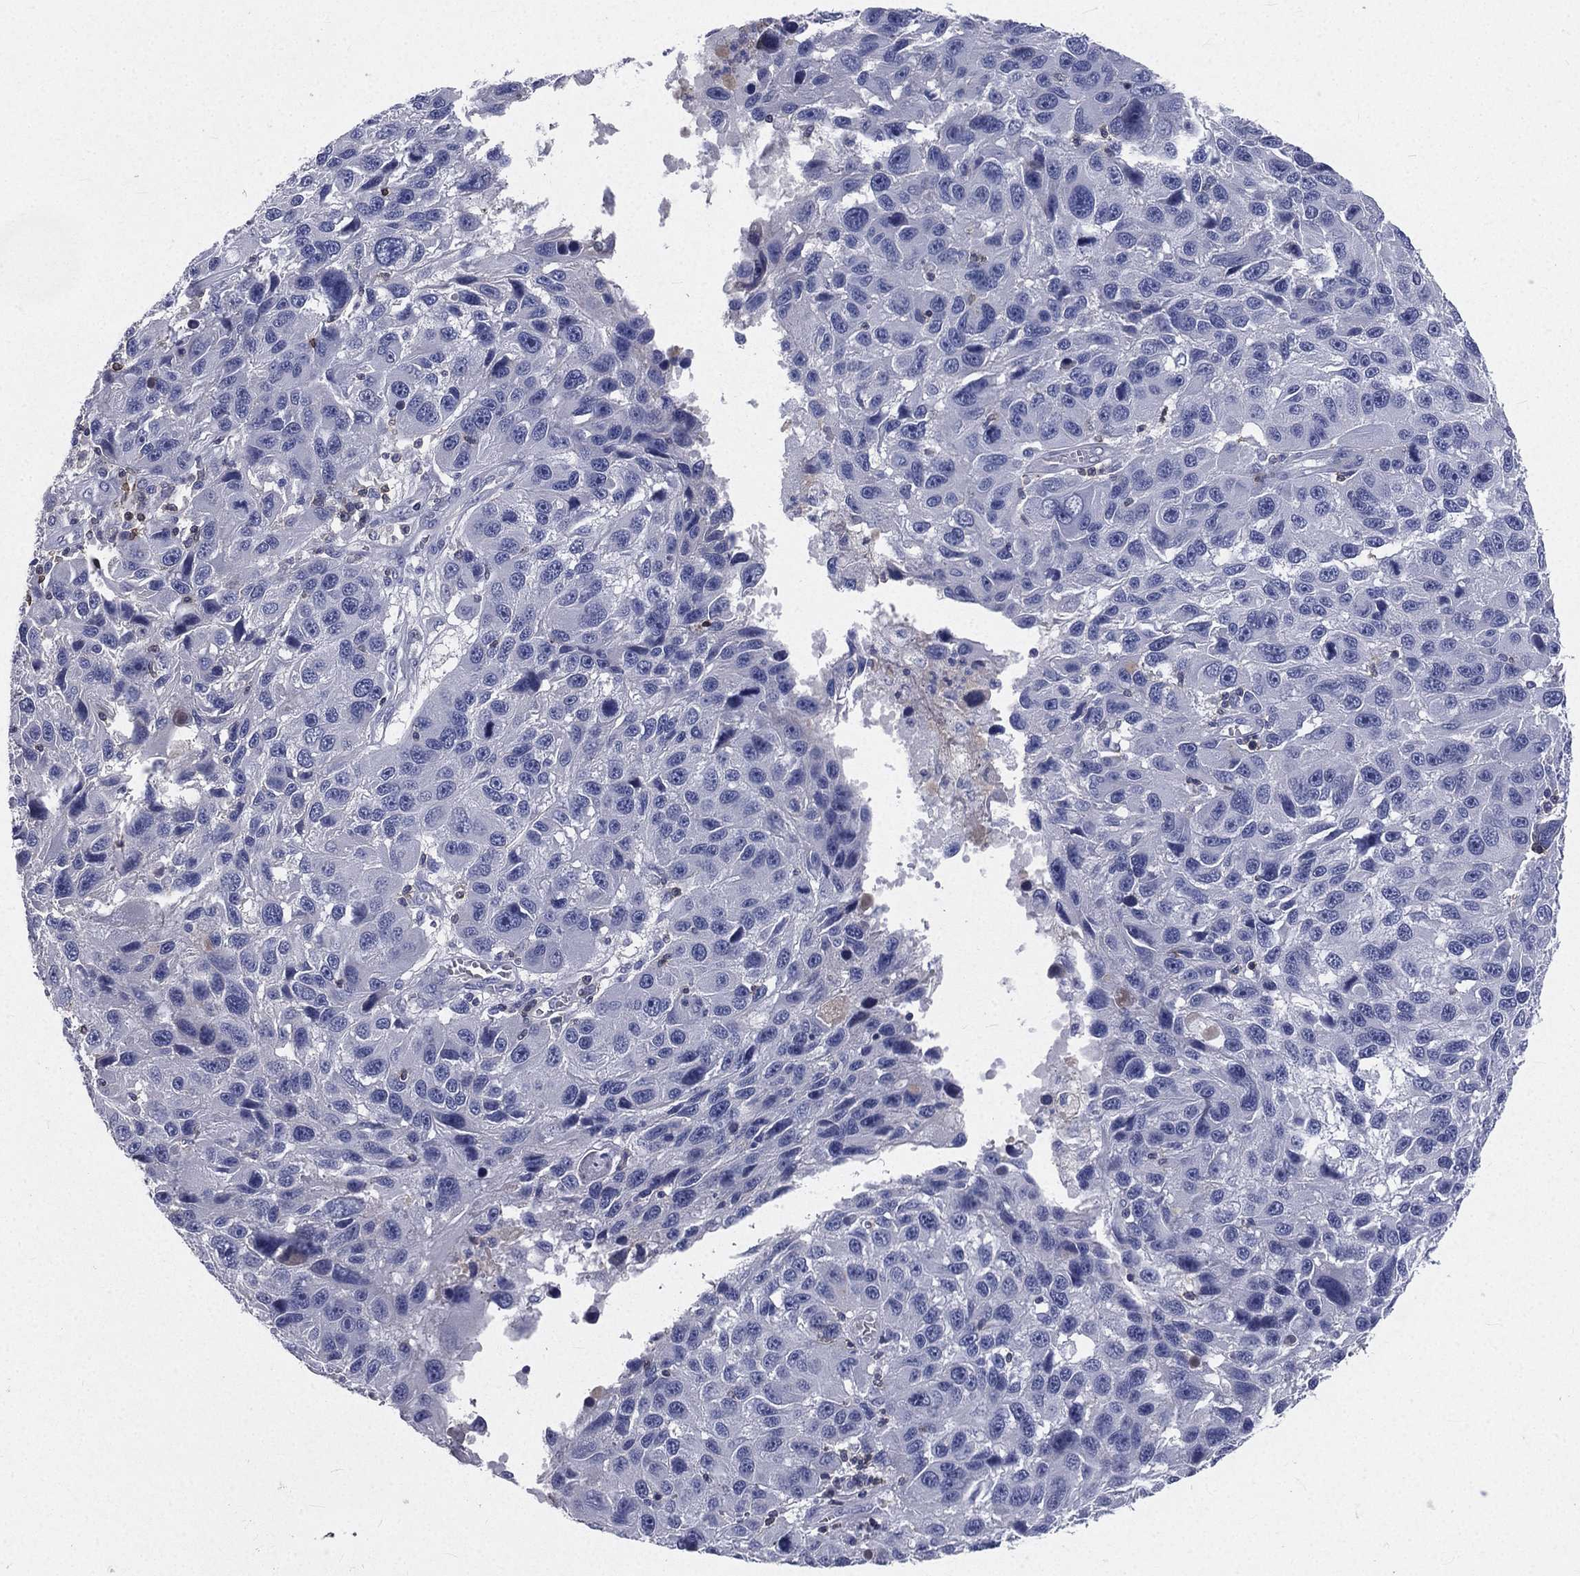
{"staining": {"intensity": "negative", "quantity": "none", "location": "none"}, "tissue": "melanoma", "cell_type": "Tumor cells", "image_type": "cancer", "snomed": [{"axis": "morphology", "description": "Malignant melanoma, NOS"}, {"axis": "topography", "description": "Skin"}], "caption": "The histopathology image demonstrates no significant staining in tumor cells of malignant melanoma. (Brightfield microscopy of DAB (3,3'-diaminobenzidine) immunohistochemistry at high magnification).", "gene": "CD3D", "patient": {"sex": "male", "age": 53}}